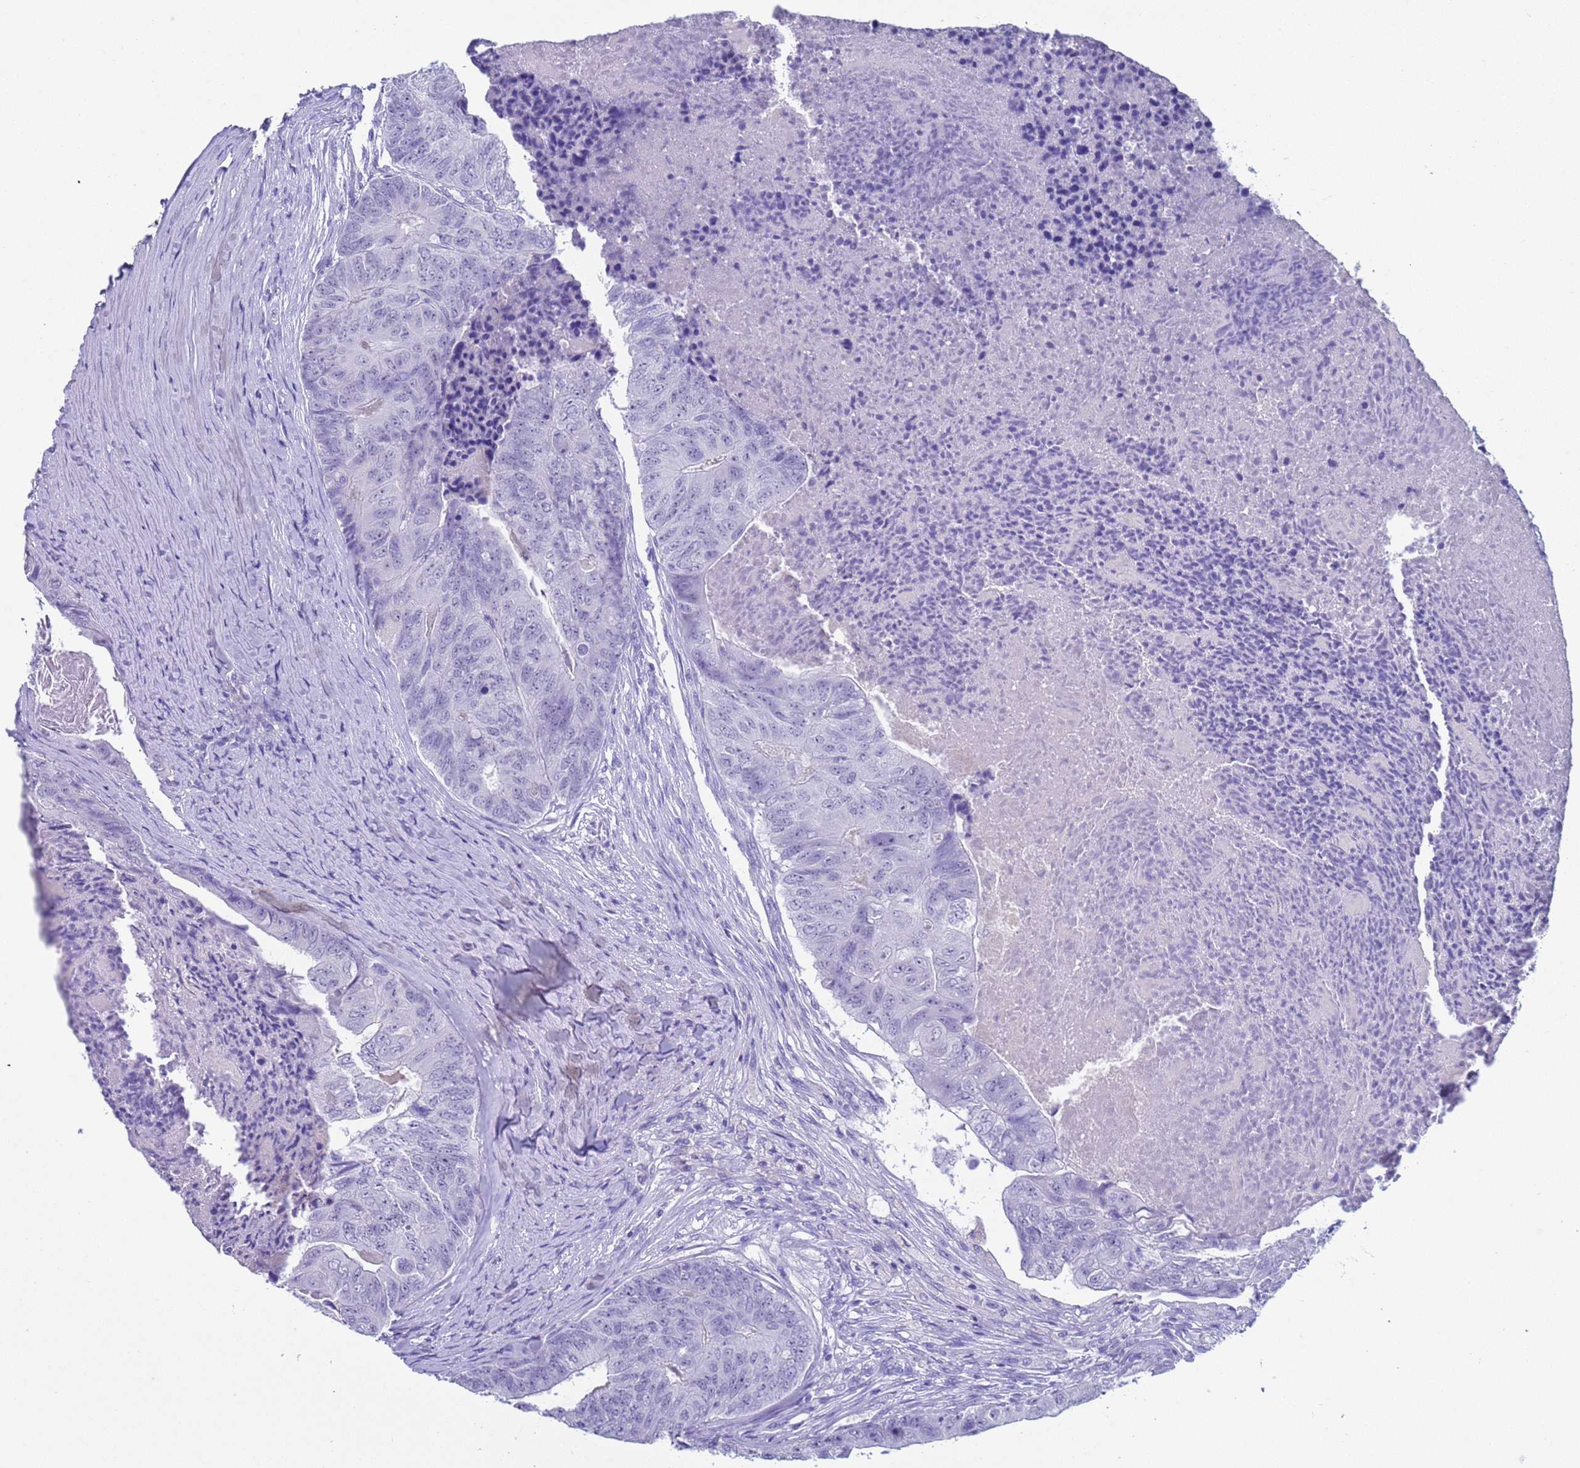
{"staining": {"intensity": "negative", "quantity": "none", "location": "none"}, "tissue": "colorectal cancer", "cell_type": "Tumor cells", "image_type": "cancer", "snomed": [{"axis": "morphology", "description": "Adenocarcinoma, NOS"}, {"axis": "topography", "description": "Colon"}], "caption": "Protein analysis of colorectal cancer shows no significant expression in tumor cells.", "gene": "CKM", "patient": {"sex": "female", "age": 67}}